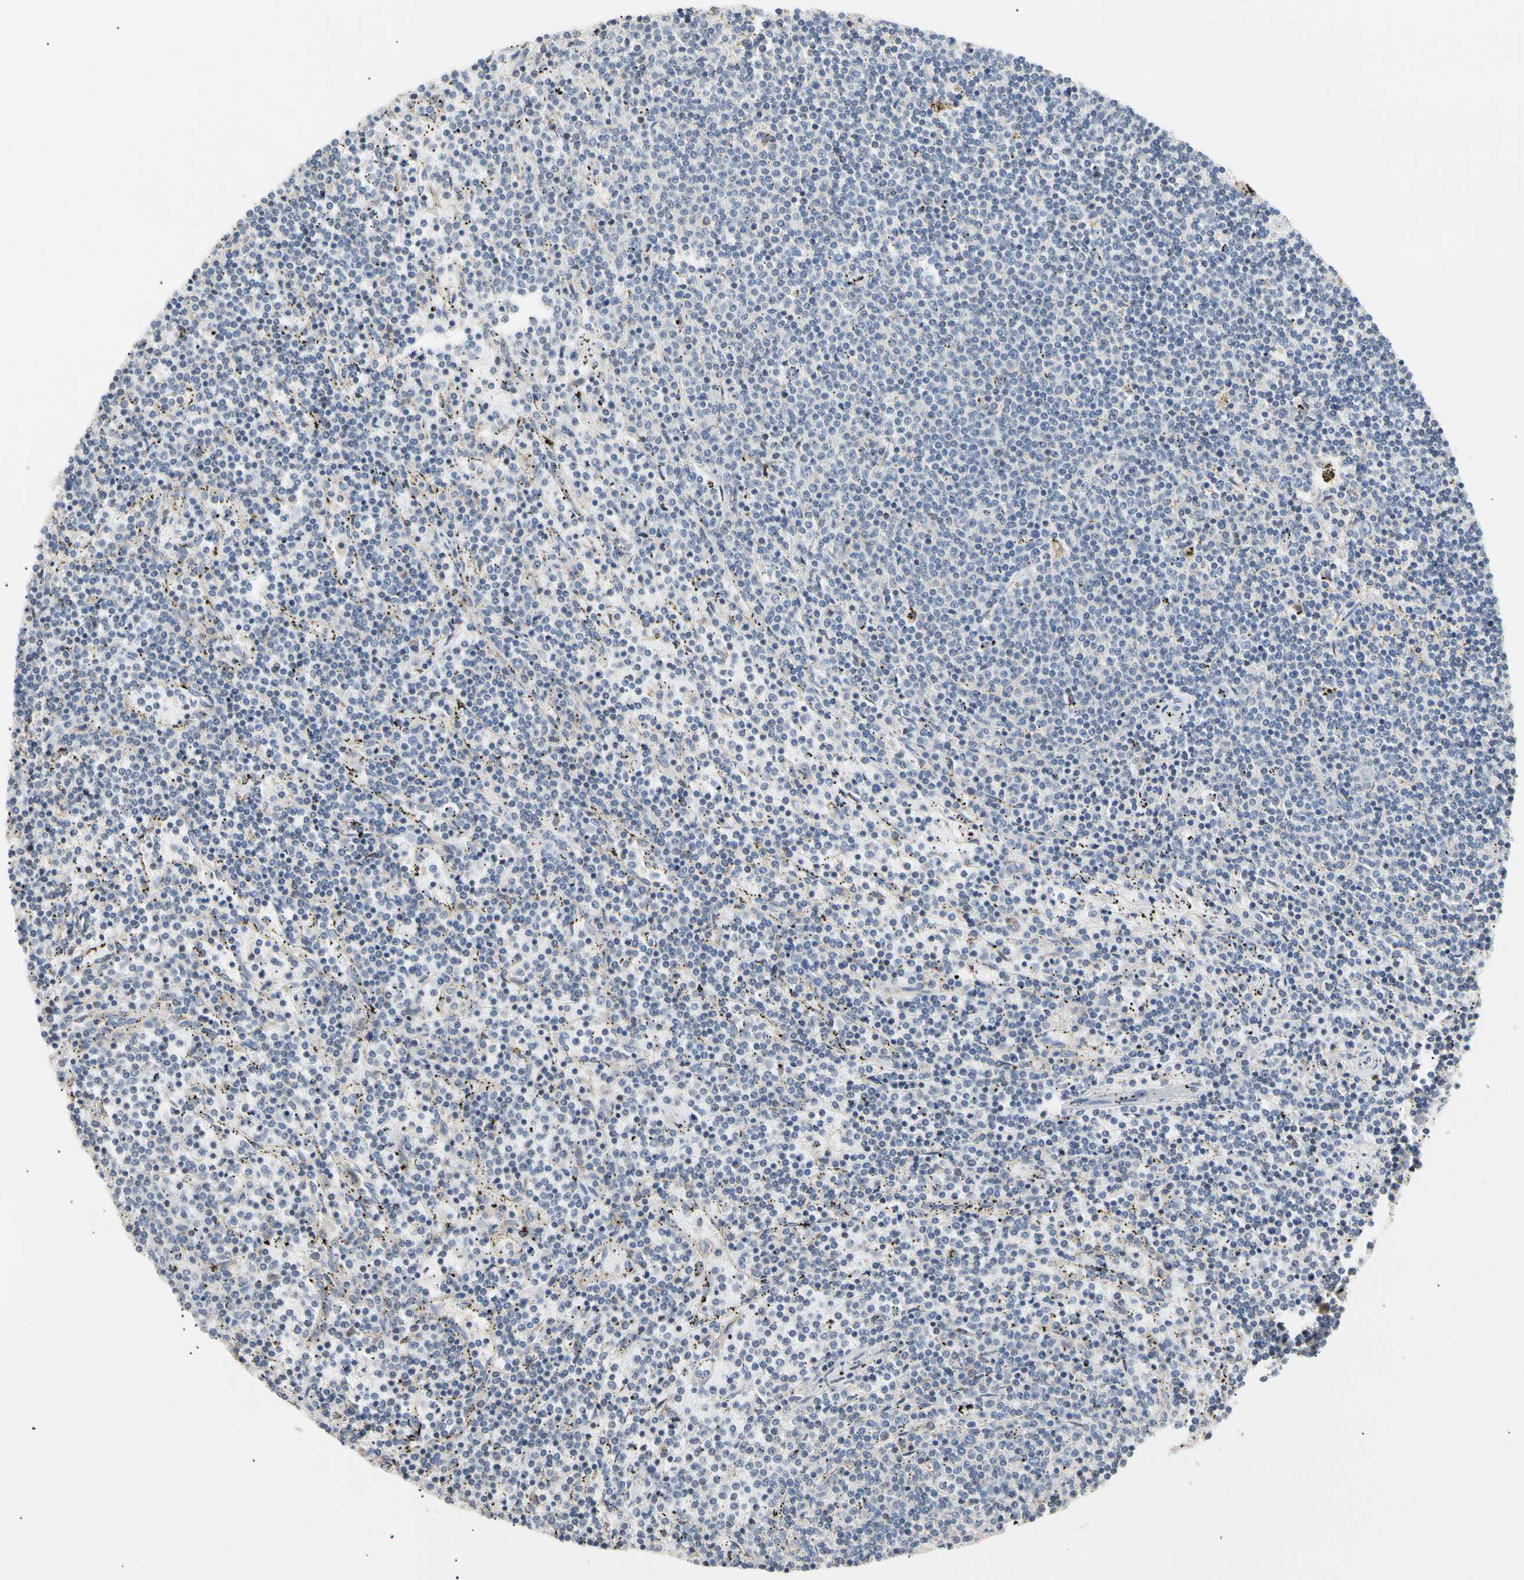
{"staining": {"intensity": "negative", "quantity": "none", "location": "none"}, "tissue": "lymphoma", "cell_type": "Tumor cells", "image_type": "cancer", "snomed": [{"axis": "morphology", "description": "Malignant lymphoma, non-Hodgkin's type, Low grade"}, {"axis": "topography", "description": "Spleen"}], "caption": "Immunohistochemical staining of human malignant lymphoma, non-Hodgkin's type (low-grade) displays no significant expression in tumor cells.", "gene": "PLGRKT", "patient": {"sex": "female", "age": 50}}